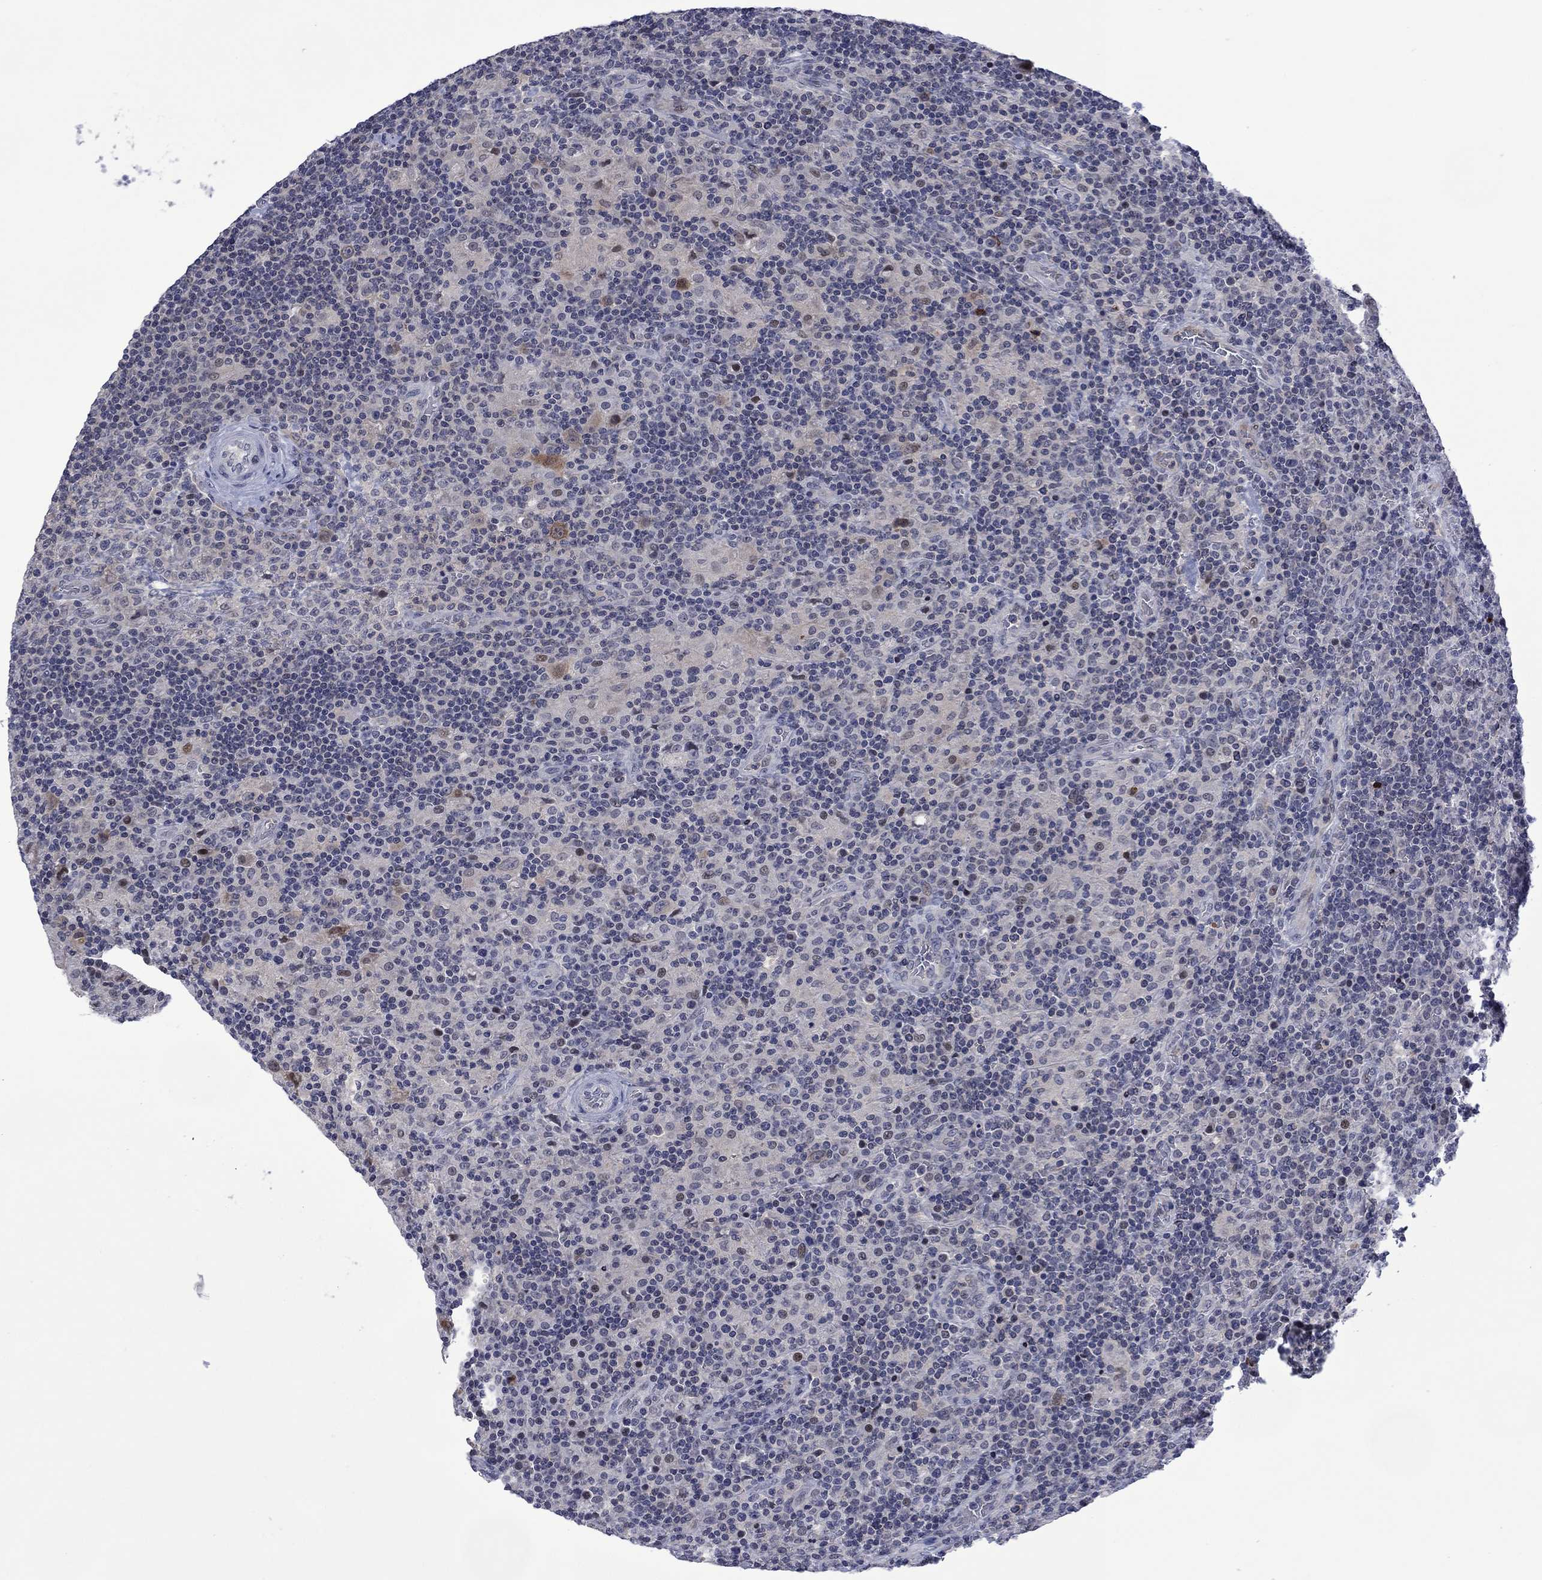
{"staining": {"intensity": "weak", "quantity": "25%-75%", "location": "cytoplasmic/membranous"}, "tissue": "lymphoma", "cell_type": "Tumor cells", "image_type": "cancer", "snomed": [{"axis": "morphology", "description": "Hodgkin's disease, NOS"}, {"axis": "topography", "description": "Lymph node"}], "caption": "High-magnification brightfield microscopy of lymphoma stained with DAB (brown) and counterstained with hematoxylin (blue). tumor cells exhibit weak cytoplasmic/membranous expression is identified in about25%-75% of cells.", "gene": "AGL", "patient": {"sex": "male", "age": 70}}